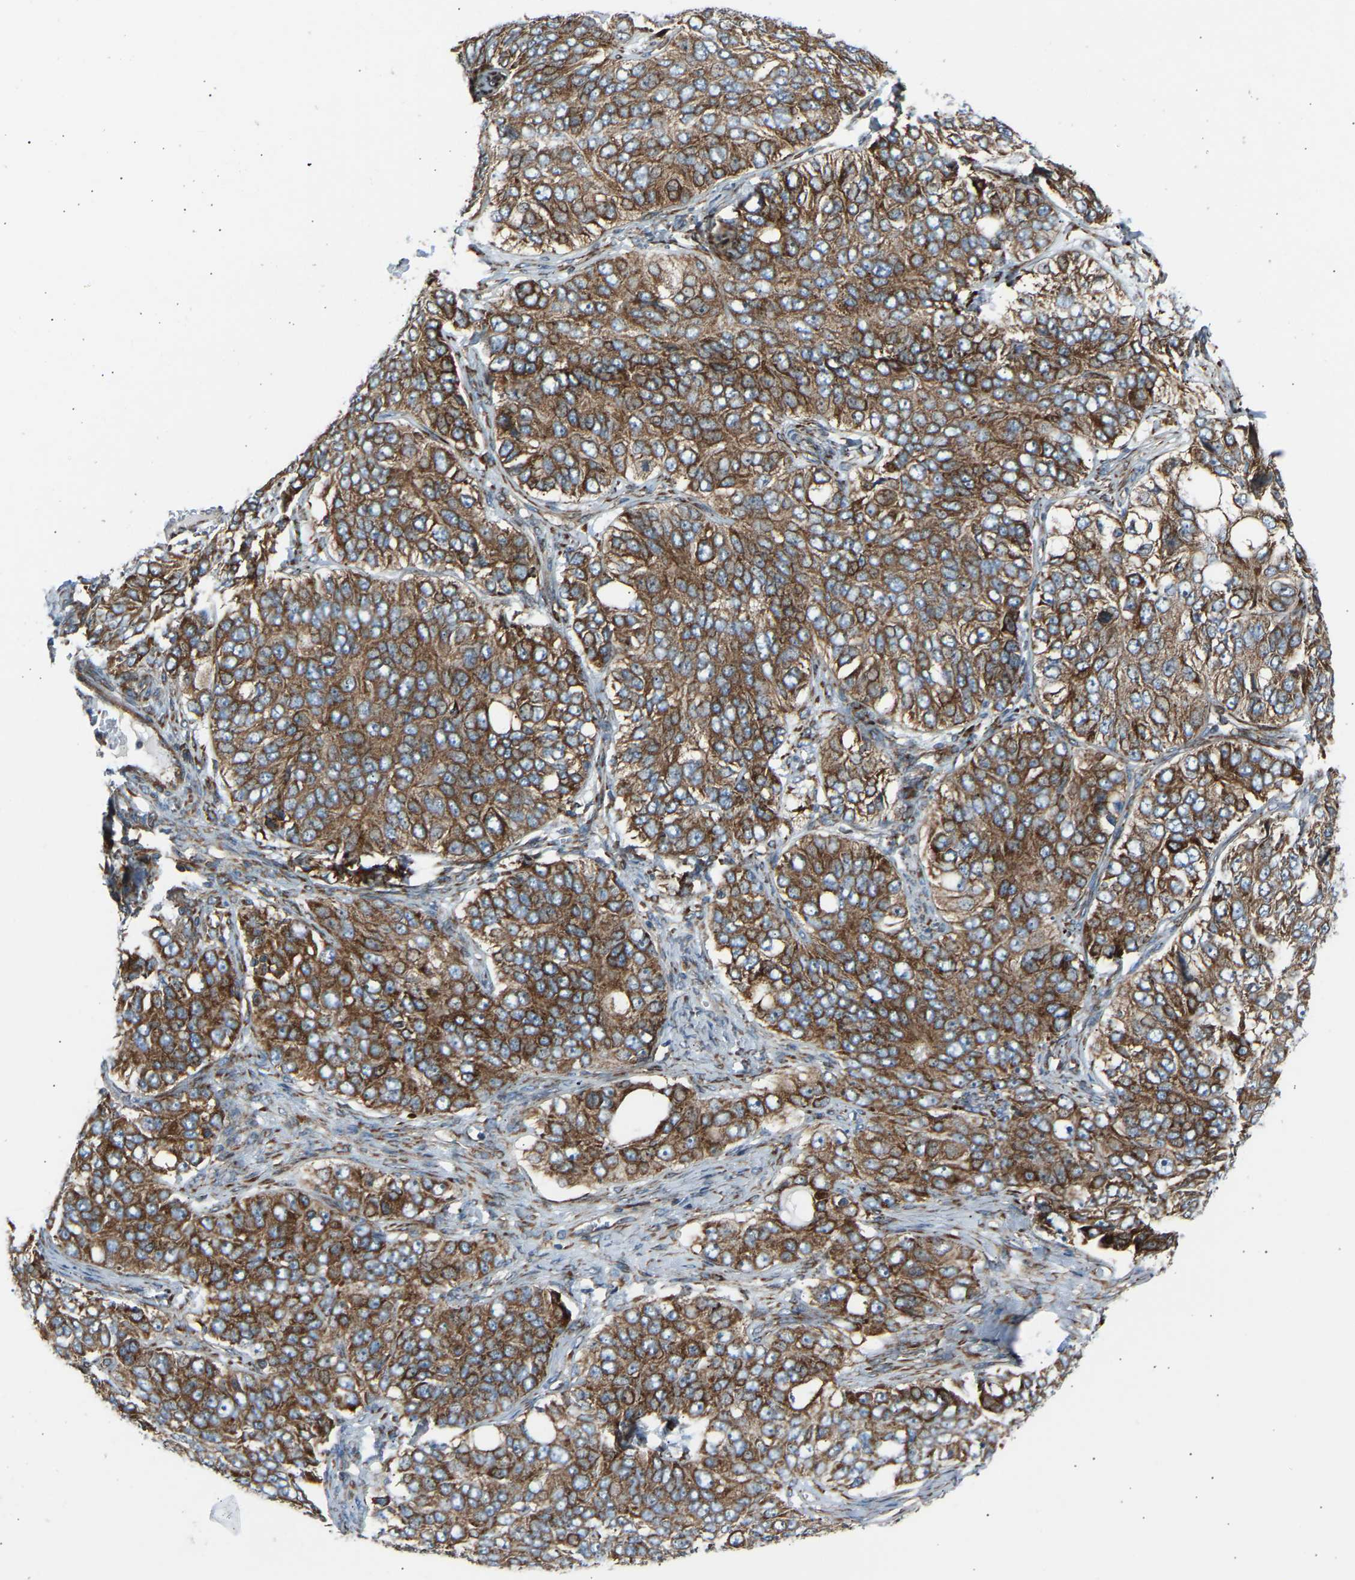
{"staining": {"intensity": "strong", "quantity": ">75%", "location": "cytoplasmic/membranous"}, "tissue": "ovarian cancer", "cell_type": "Tumor cells", "image_type": "cancer", "snomed": [{"axis": "morphology", "description": "Carcinoma, endometroid"}, {"axis": "topography", "description": "Ovary"}], "caption": "IHC (DAB) staining of ovarian cancer shows strong cytoplasmic/membranous protein positivity in approximately >75% of tumor cells.", "gene": "VPS41", "patient": {"sex": "female", "age": 51}}